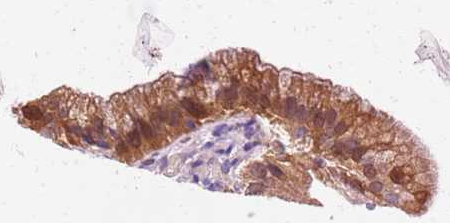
{"staining": {"intensity": "moderate", "quantity": ">75%", "location": "cytoplasmic/membranous"}, "tissue": "gallbladder", "cell_type": "Glandular cells", "image_type": "normal", "snomed": [{"axis": "morphology", "description": "Normal tissue, NOS"}, {"axis": "topography", "description": "Gallbladder"}], "caption": "About >75% of glandular cells in benign gallbladder reveal moderate cytoplasmic/membranous protein positivity as visualized by brown immunohistochemical staining.", "gene": "GCHFR", "patient": {"sex": "male", "age": 55}}